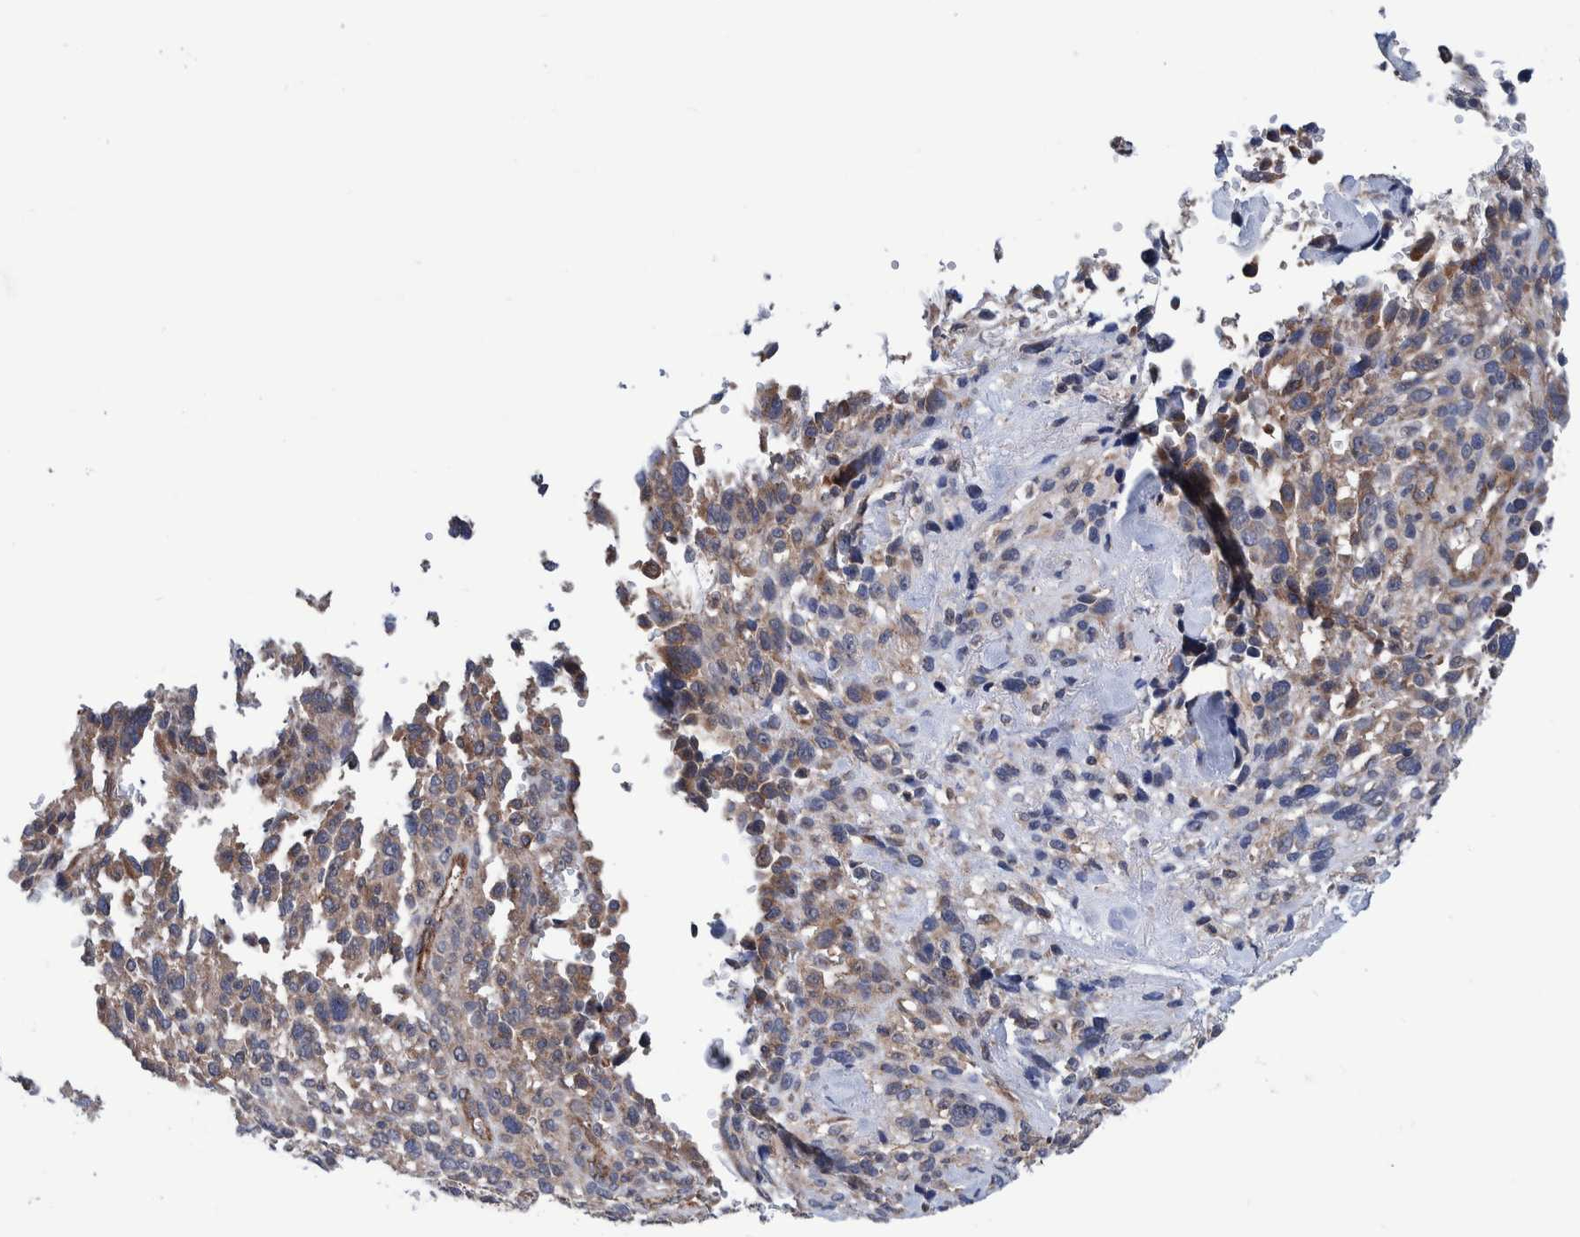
{"staining": {"intensity": "weak", "quantity": "<25%", "location": "cytoplasmic/membranous"}, "tissue": "melanoma", "cell_type": "Tumor cells", "image_type": "cancer", "snomed": [{"axis": "morphology", "description": "Malignant melanoma, NOS"}, {"axis": "topography", "description": "Skin"}], "caption": "Immunohistochemistry photomicrograph of human malignant melanoma stained for a protein (brown), which demonstrates no staining in tumor cells.", "gene": "SLC25A10", "patient": {"sex": "female", "age": 55}}